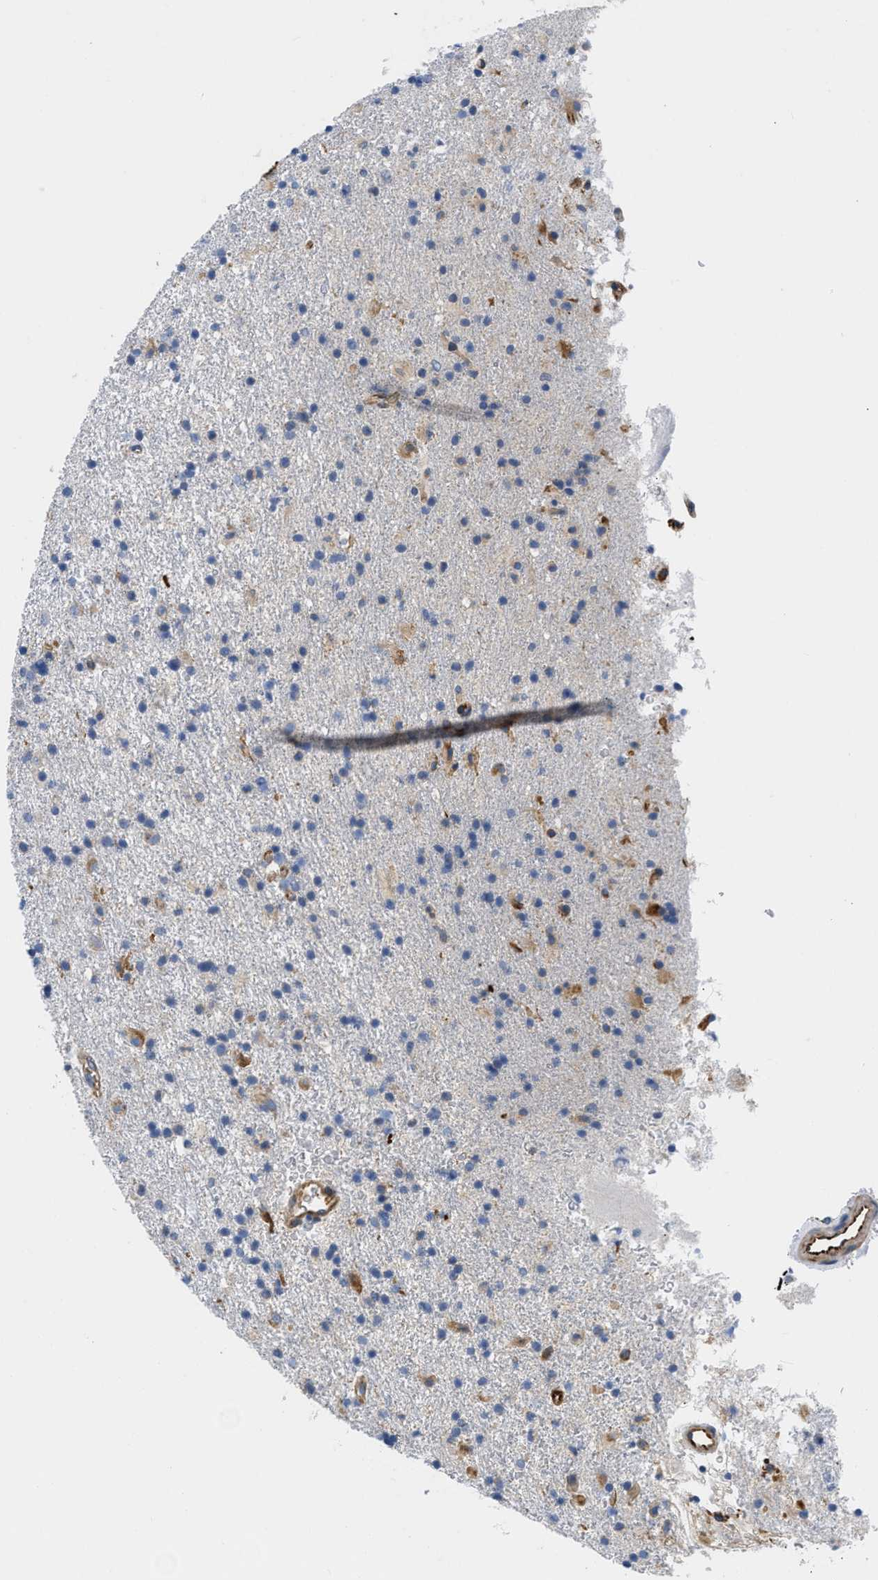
{"staining": {"intensity": "weak", "quantity": "25%-75%", "location": "cytoplasmic/membranous"}, "tissue": "glioma", "cell_type": "Tumor cells", "image_type": "cancer", "snomed": [{"axis": "morphology", "description": "Glioma, malignant, Low grade"}, {"axis": "topography", "description": "Brain"}], "caption": "This micrograph reveals malignant low-grade glioma stained with immunohistochemistry to label a protein in brown. The cytoplasmic/membranous of tumor cells show weak positivity for the protein. Nuclei are counter-stained blue.", "gene": "HSPG2", "patient": {"sex": "male", "age": 65}}